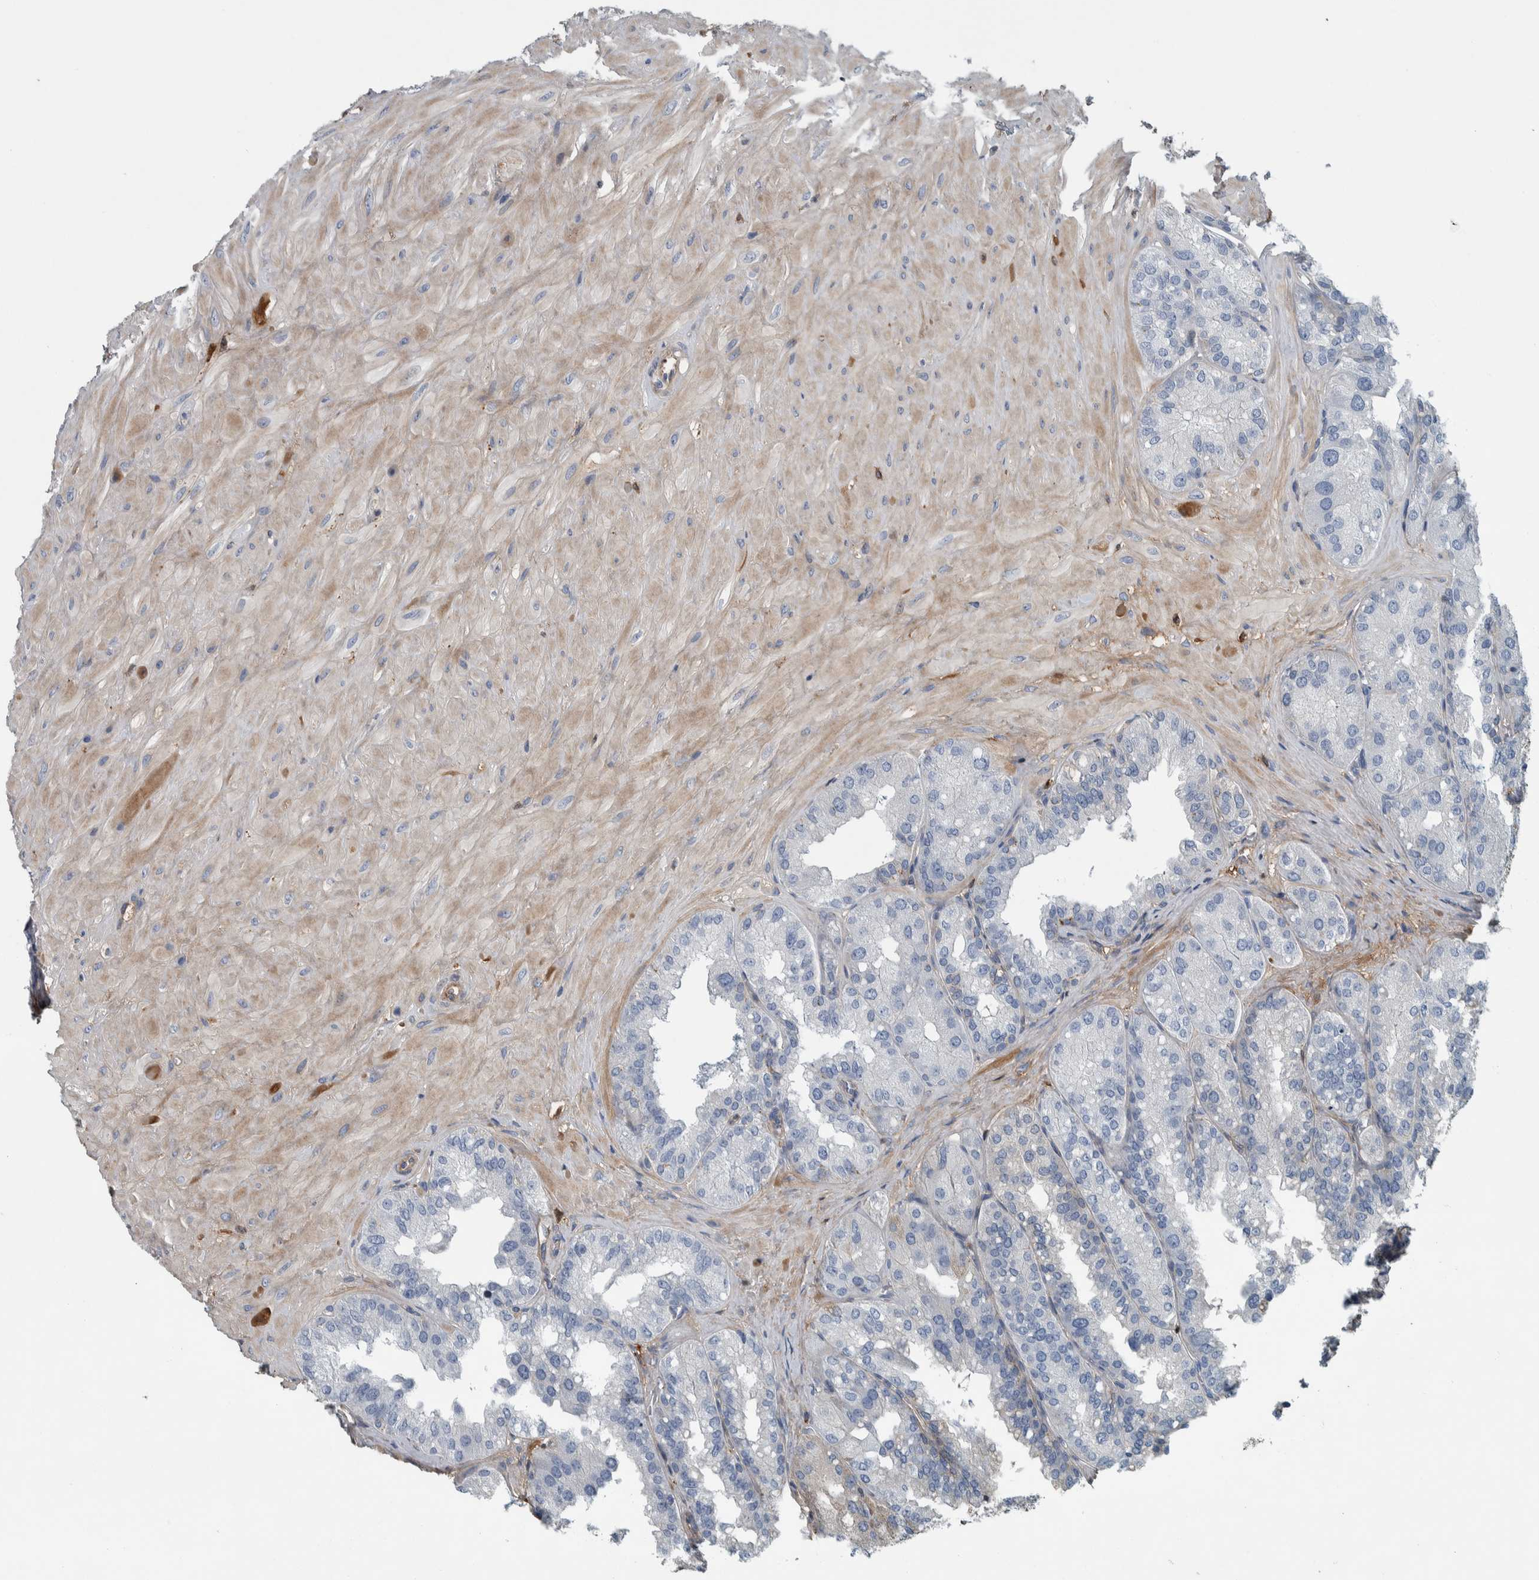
{"staining": {"intensity": "moderate", "quantity": "<25%", "location": "cytoplasmic/membranous,nuclear"}, "tissue": "seminal vesicle", "cell_type": "Glandular cells", "image_type": "normal", "snomed": [{"axis": "morphology", "description": "Normal tissue, NOS"}, {"axis": "topography", "description": "Prostate"}, {"axis": "topography", "description": "Seminal veicle"}], "caption": "Moderate cytoplasmic/membranous,nuclear expression is seen in about <25% of glandular cells in normal seminal vesicle.", "gene": "SERPINC1", "patient": {"sex": "male", "age": 51}}